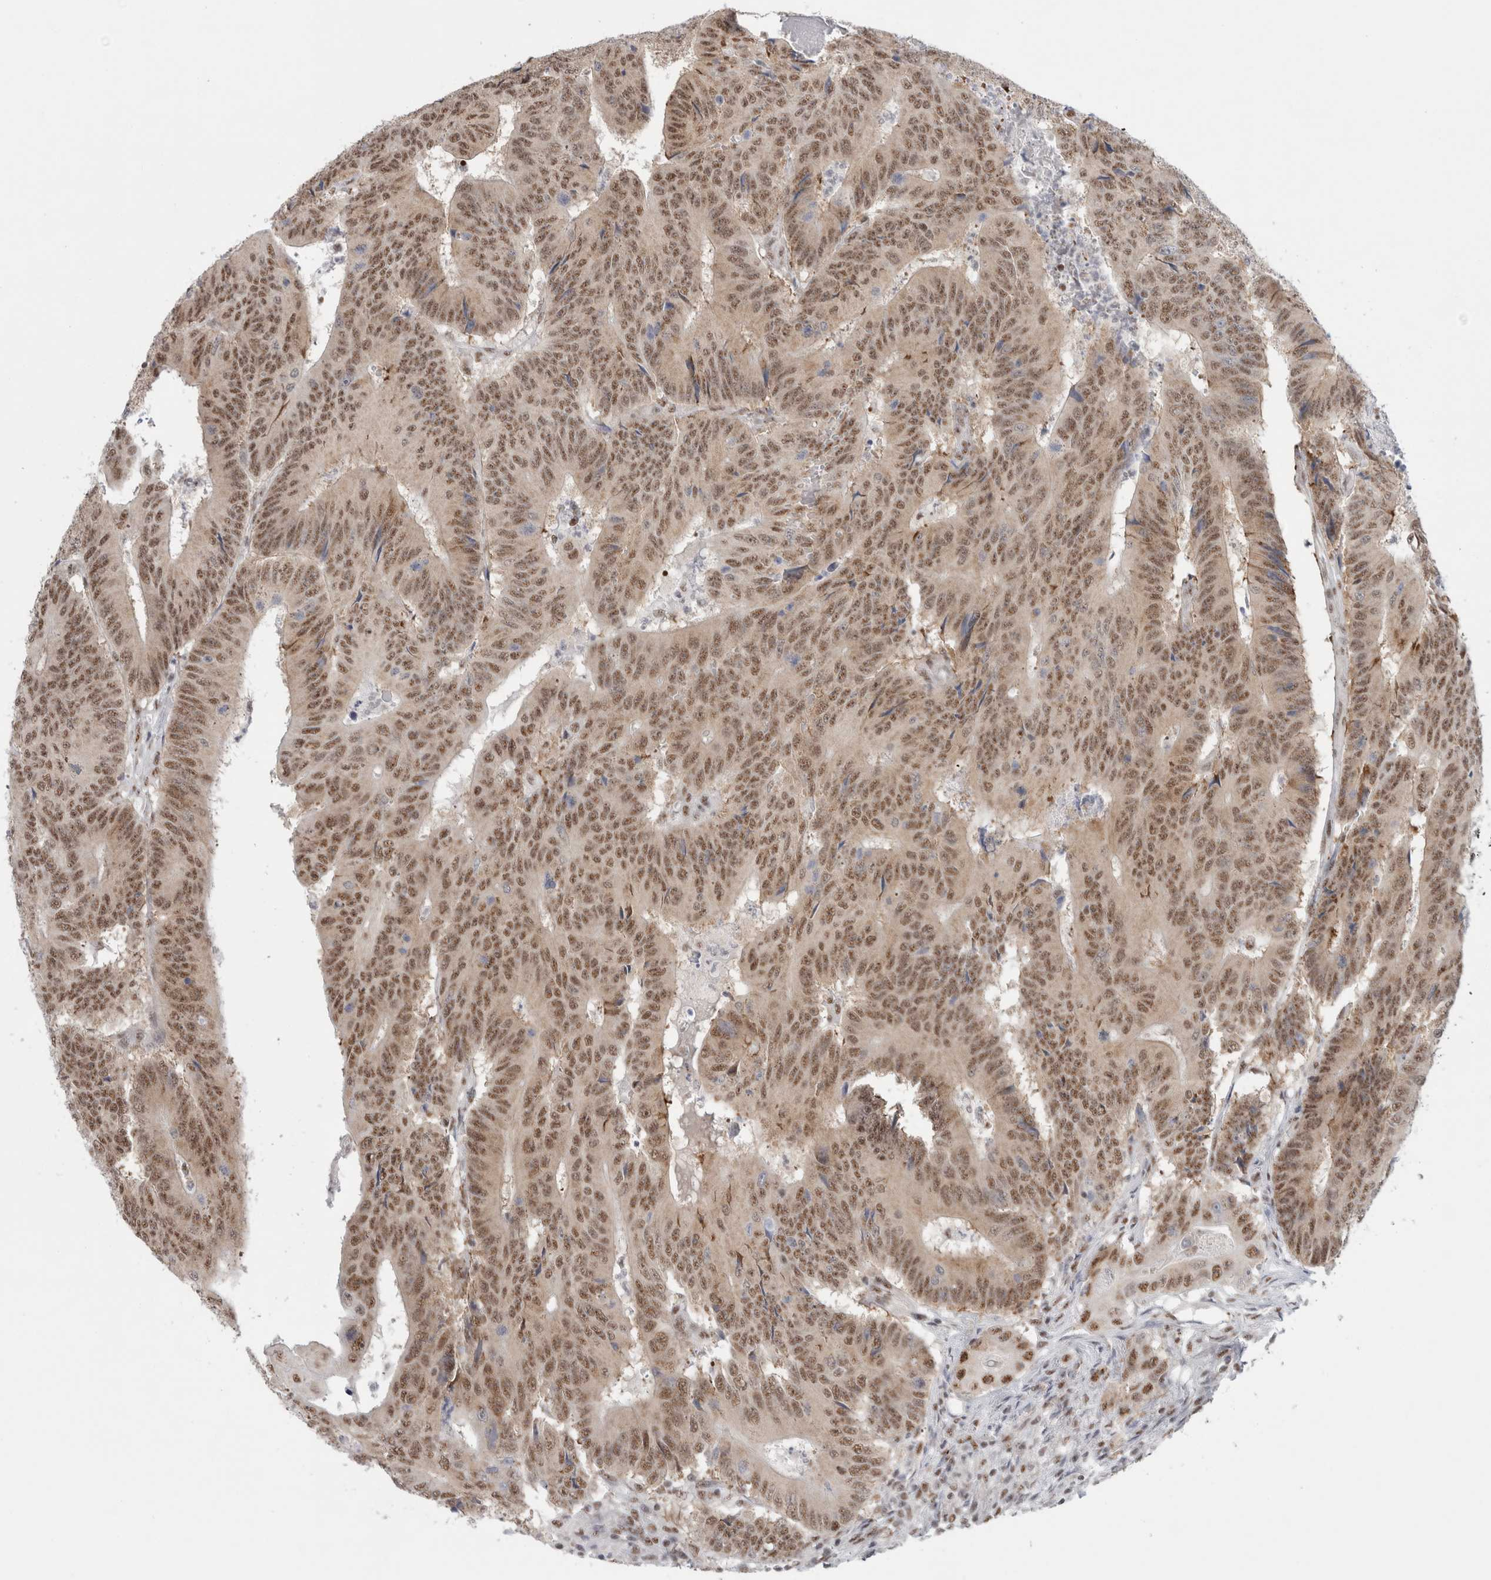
{"staining": {"intensity": "moderate", "quantity": ">75%", "location": "nuclear"}, "tissue": "colorectal cancer", "cell_type": "Tumor cells", "image_type": "cancer", "snomed": [{"axis": "morphology", "description": "Adenocarcinoma, NOS"}, {"axis": "topography", "description": "Colon"}], "caption": "High-magnification brightfield microscopy of adenocarcinoma (colorectal) stained with DAB (3,3'-diaminobenzidine) (brown) and counterstained with hematoxylin (blue). tumor cells exhibit moderate nuclear positivity is present in approximately>75% of cells.", "gene": "TRMT12", "patient": {"sex": "male", "age": 83}}